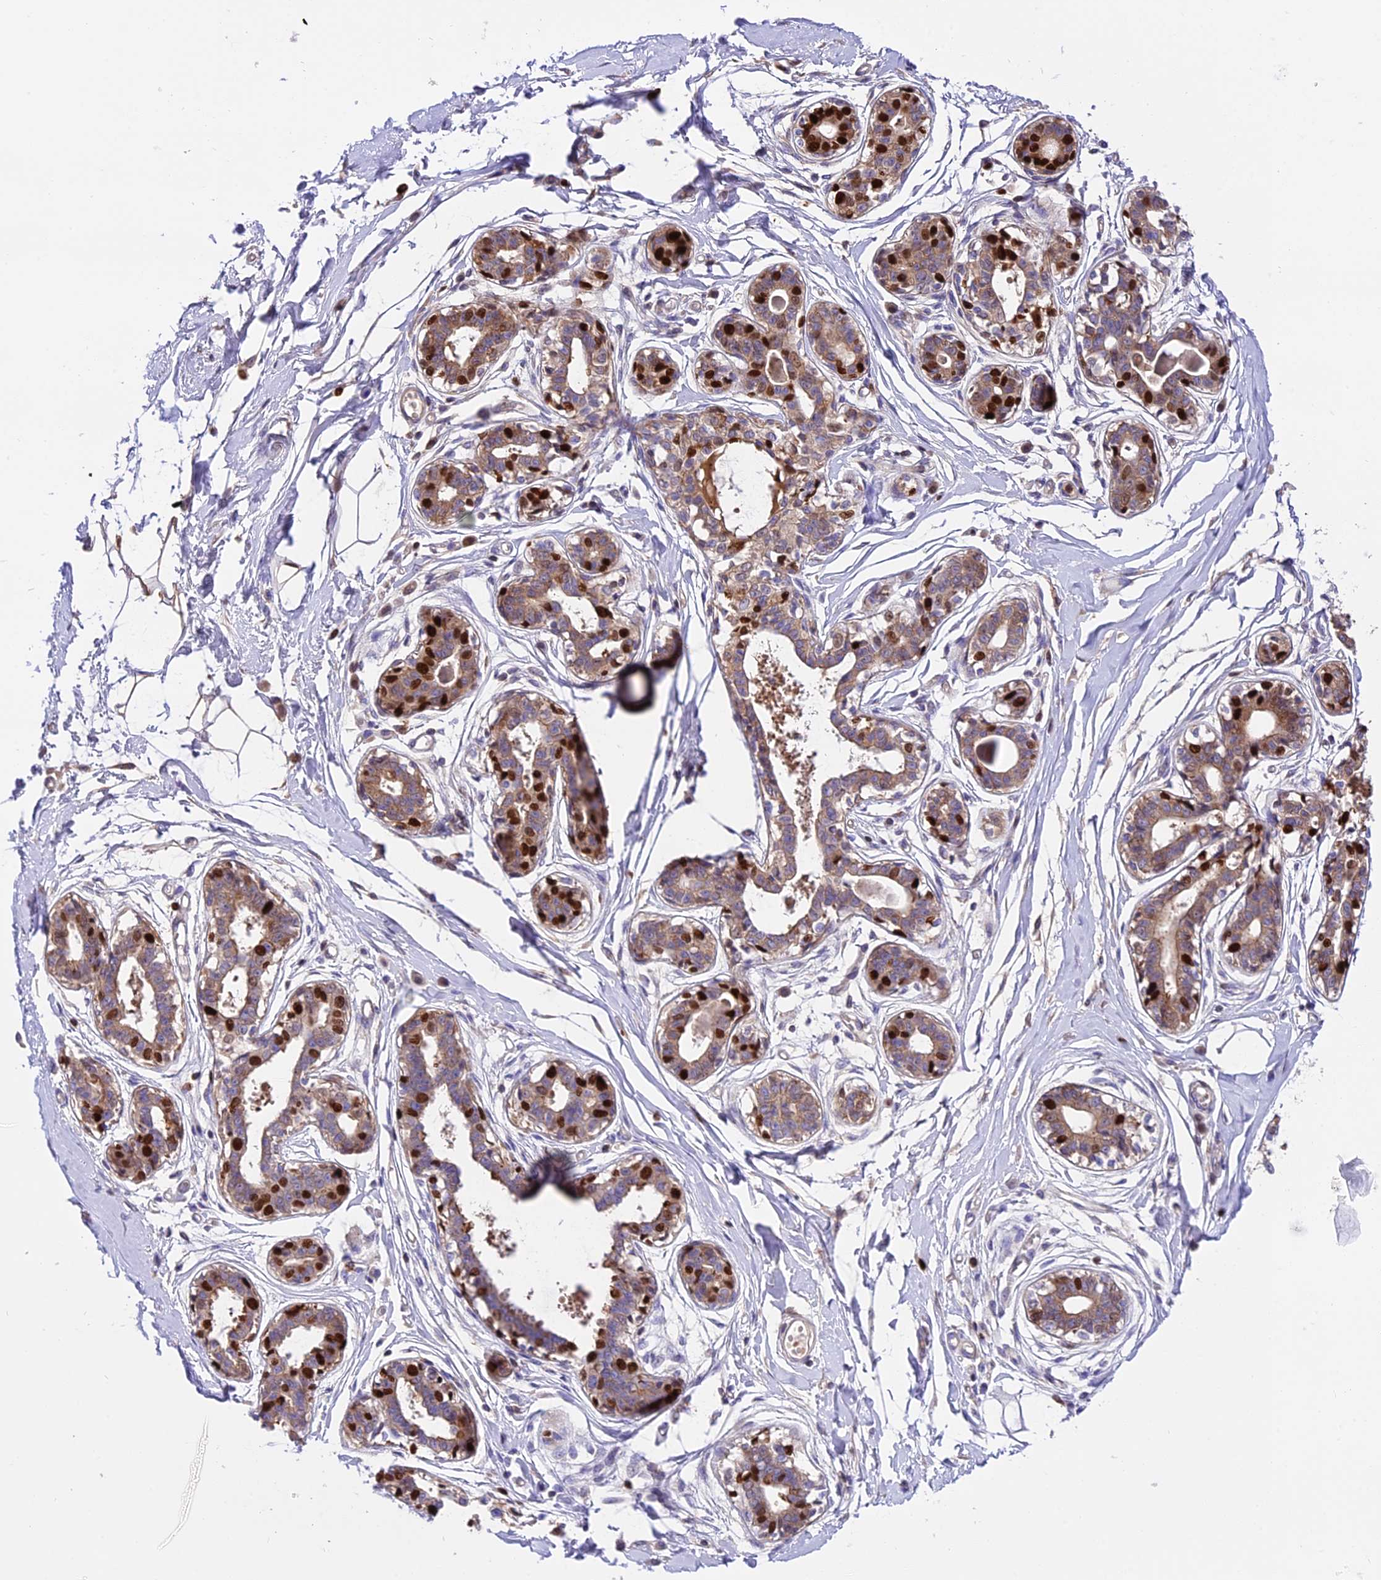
{"staining": {"intensity": "moderate", "quantity": "25%-75%", "location": "cytoplasmic/membranous"}, "tissue": "breast", "cell_type": "Adipocytes", "image_type": "normal", "snomed": [{"axis": "morphology", "description": "Normal tissue, NOS"}, {"axis": "topography", "description": "Breast"}], "caption": "Immunohistochemical staining of unremarkable breast exhibits 25%-75% levels of moderate cytoplasmic/membranous protein positivity in about 25%-75% of adipocytes.", "gene": "MAP3K7CL", "patient": {"sex": "female", "age": 45}}